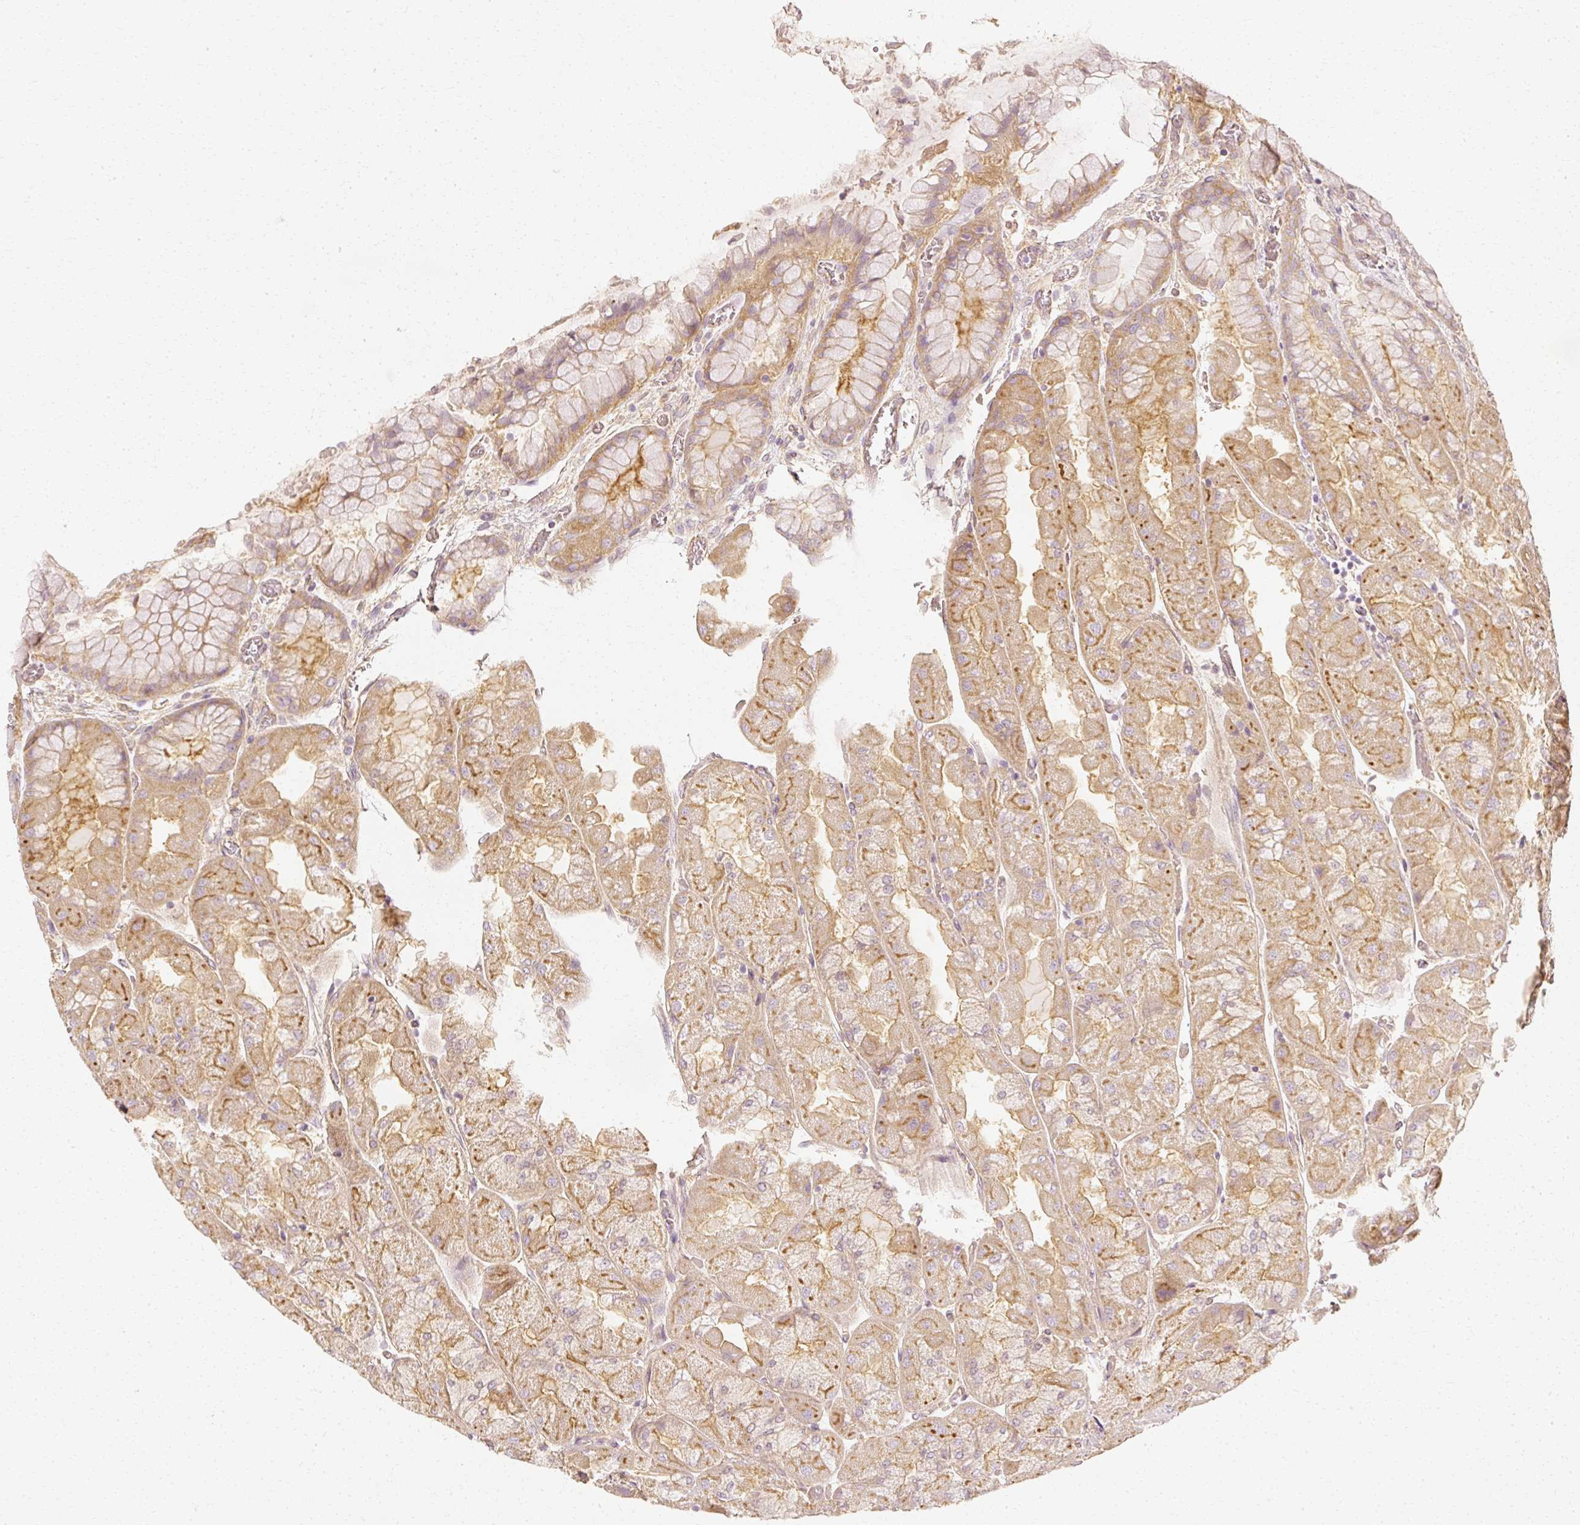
{"staining": {"intensity": "strong", "quantity": "25%-75%", "location": "cytoplasmic/membranous"}, "tissue": "stomach", "cell_type": "Glandular cells", "image_type": "normal", "snomed": [{"axis": "morphology", "description": "Normal tissue, NOS"}, {"axis": "topography", "description": "Stomach"}], "caption": "This photomicrograph displays immunohistochemistry staining of unremarkable stomach, with high strong cytoplasmic/membranous expression in about 25%-75% of glandular cells.", "gene": "GNAQ", "patient": {"sex": "female", "age": 61}}